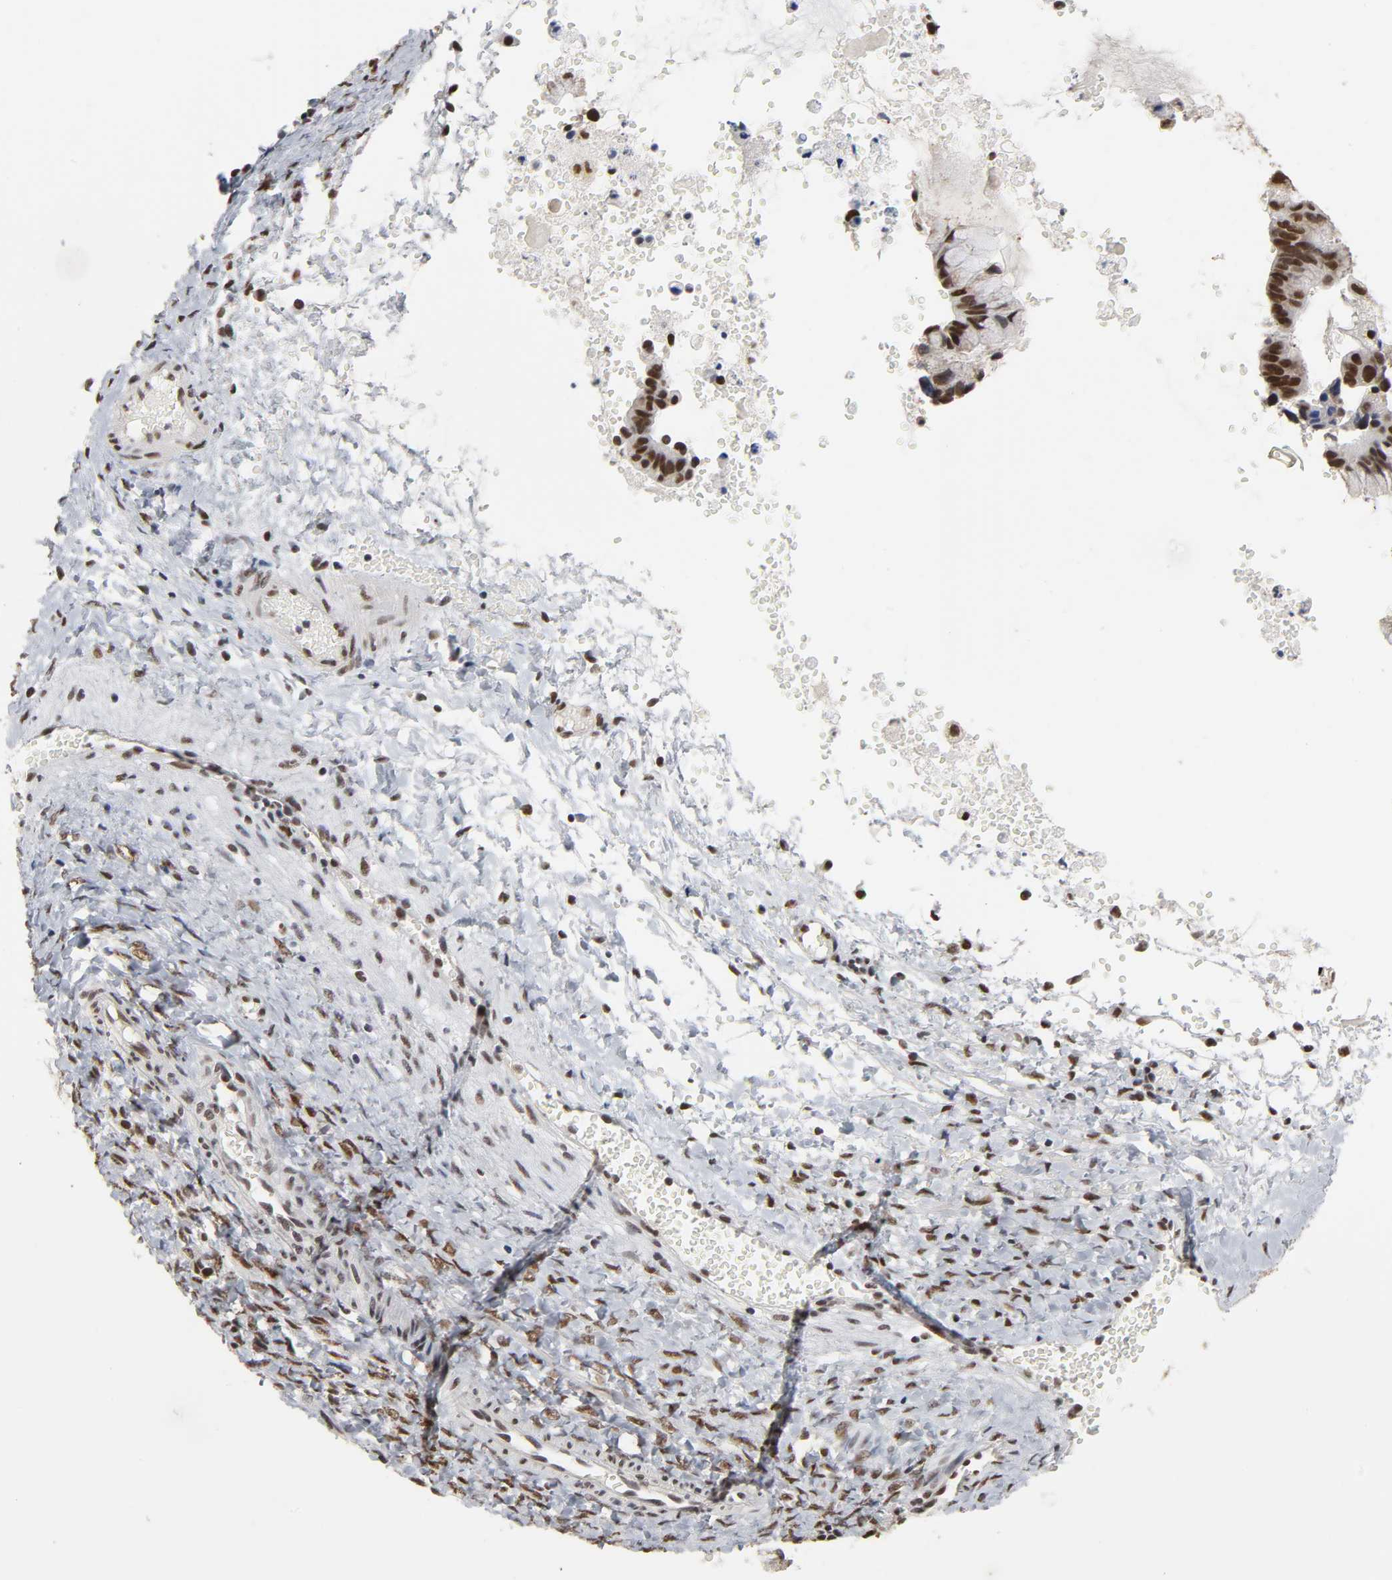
{"staining": {"intensity": "strong", "quantity": ">75%", "location": "nuclear"}, "tissue": "ovarian cancer", "cell_type": "Tumor cells", "image_type": "cancer", "snomed": [{"axis": "morphology", "description": "Cystadenocarcinoma, mucinous, NOS"}, {"axis": "topography", "description": "Ovary"}], "caption": "Brown immunohistochemical staining in human mucinous cystadenocarcinoma (ovarian) demonstrates strong nuclear positivity in about >75% of tumor cells.", "gene": "TRIM33", "patient": {"sex": "female", "age": 36}}